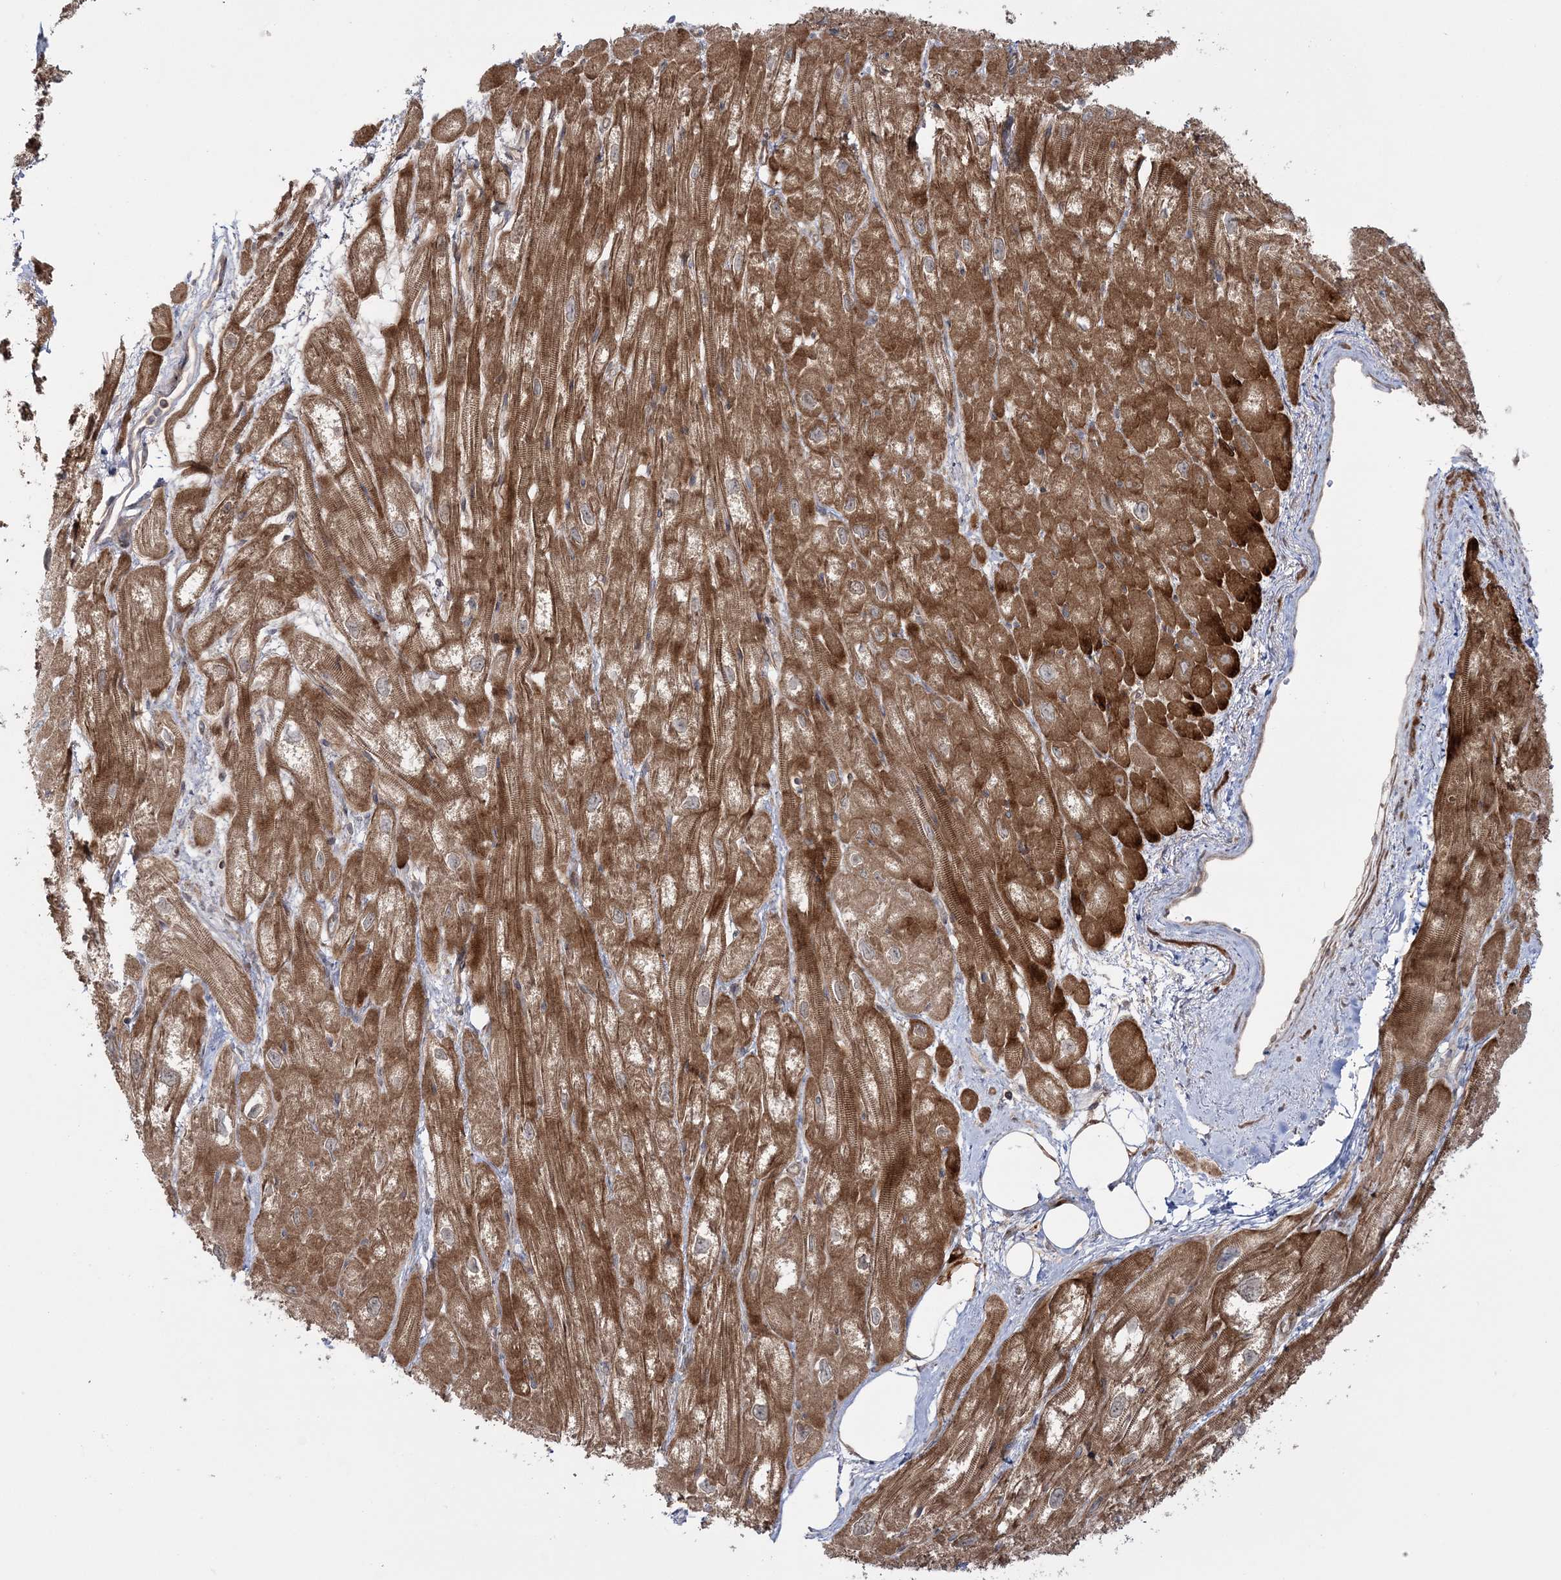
{"staining": {"intensity": "moderate", "quantity": ">75%", "location": "cytoplasmic/membranous"}, "tissue": "heart muscle", "cell_type": "Cardiomyocytes", "image_type": "normal", "snomed": [{"axis": "morphology", "description": "Normal tissue, NOS"}, {"axis": "topography", "description": "Heart"}], "caption": "This image demonstrates immunohistochemistry (IHC) staining of unremarkable heart muscle, with medium moderate cytoplasmic/membranous staining in approximately >75% of cardiomyocytes.", "gene": "MOCS2", "patient": {"sex": "male", "age": 50}}